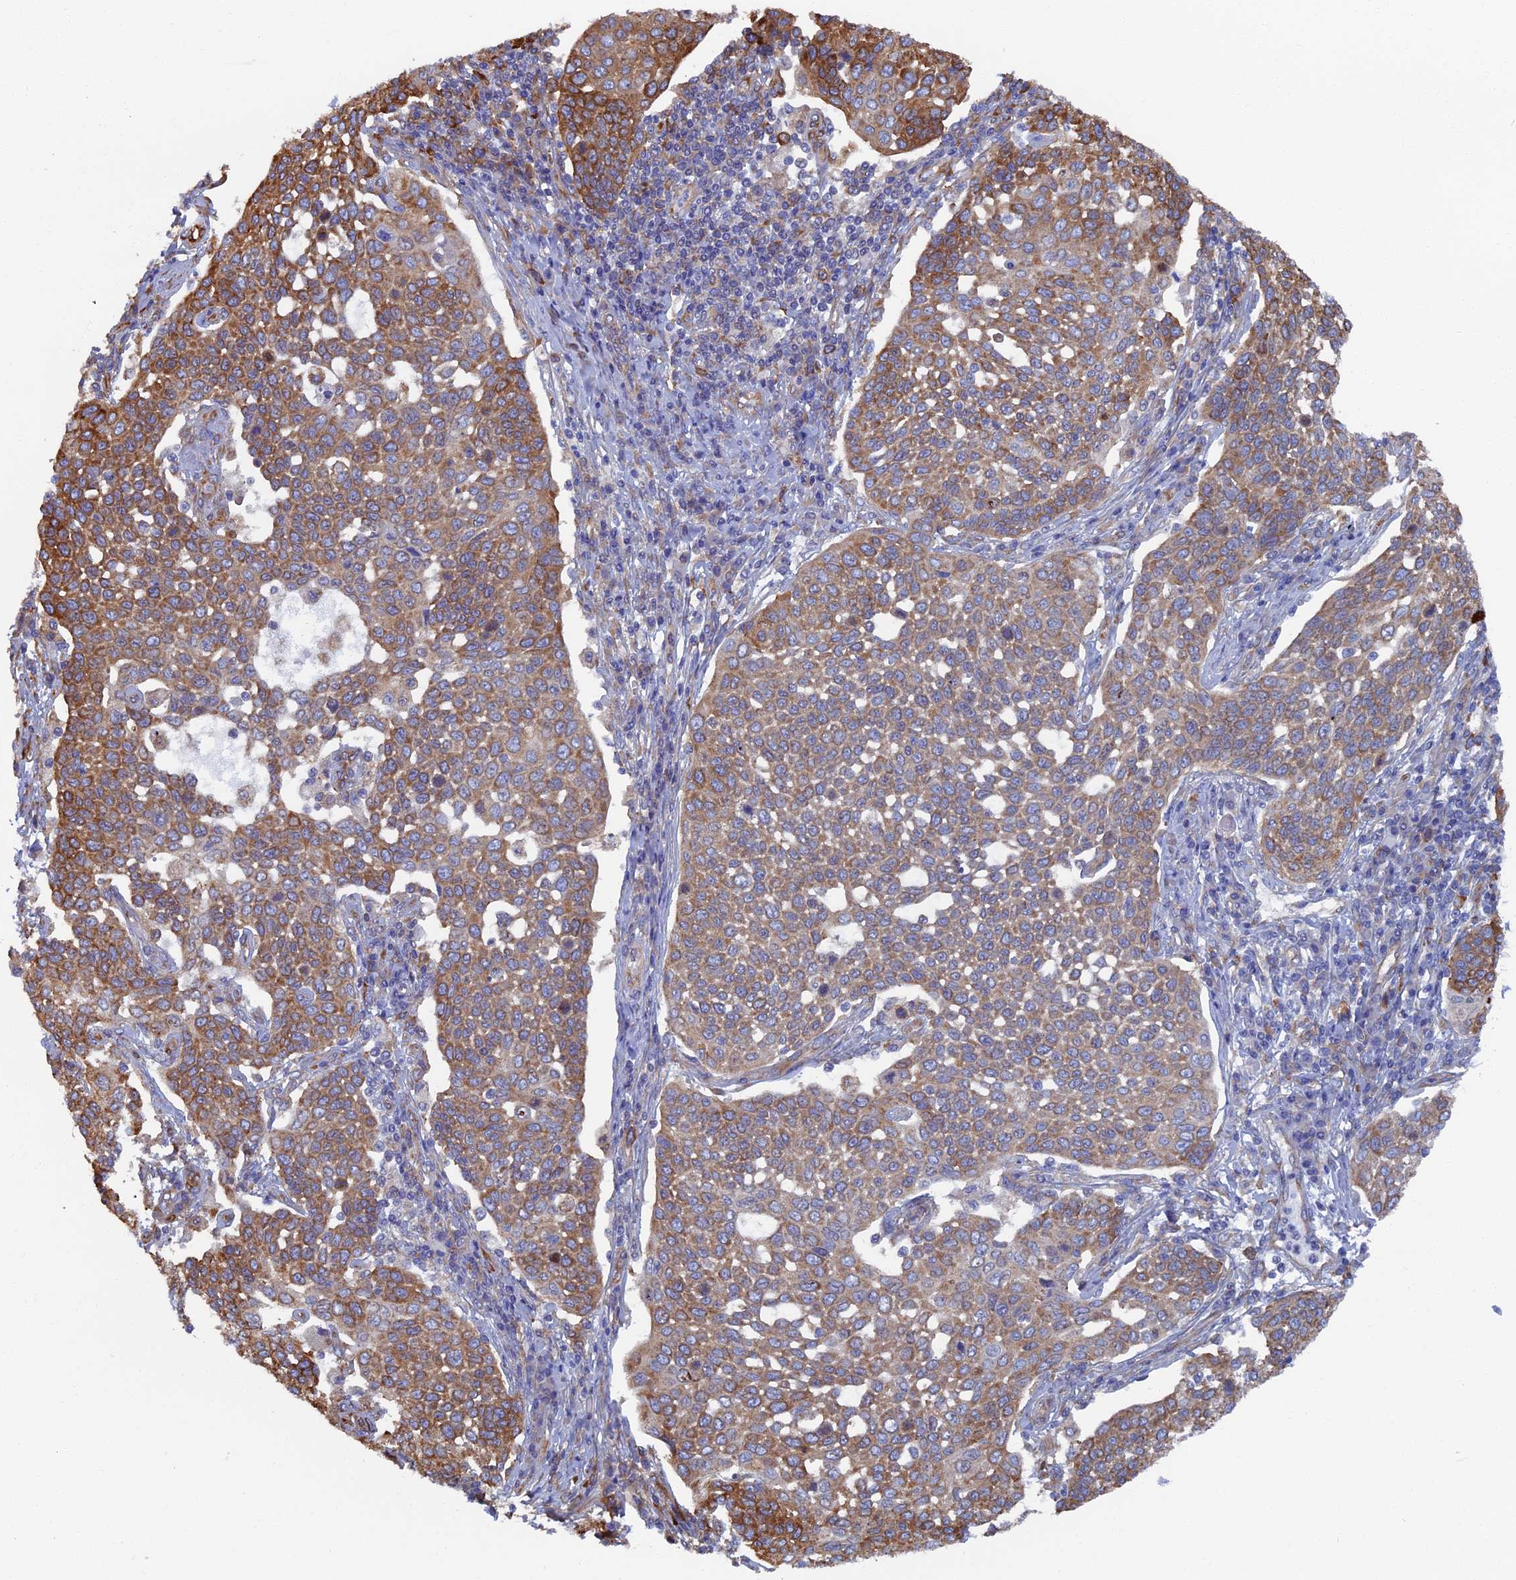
{"staining": {"intensity": "moderate", "quantity": ">75%", "location": "cytoplasmic/membranous"}, "tissue": "cervical cancer", "cell_type": "Tumor cells", "image_type": "cancer", "snomed": [{"axis": "morphology", "description": "Squamous cell carcinoma, NOS"}, {"axis": "topography", "description": "Cervix"}], "caption": "Cervical squamous cell carcinoma stained with a protein marker reveals moderate staining in tumor cells.", "gene": "YBX1", "patient": {"sex": "female", "age": 34}}